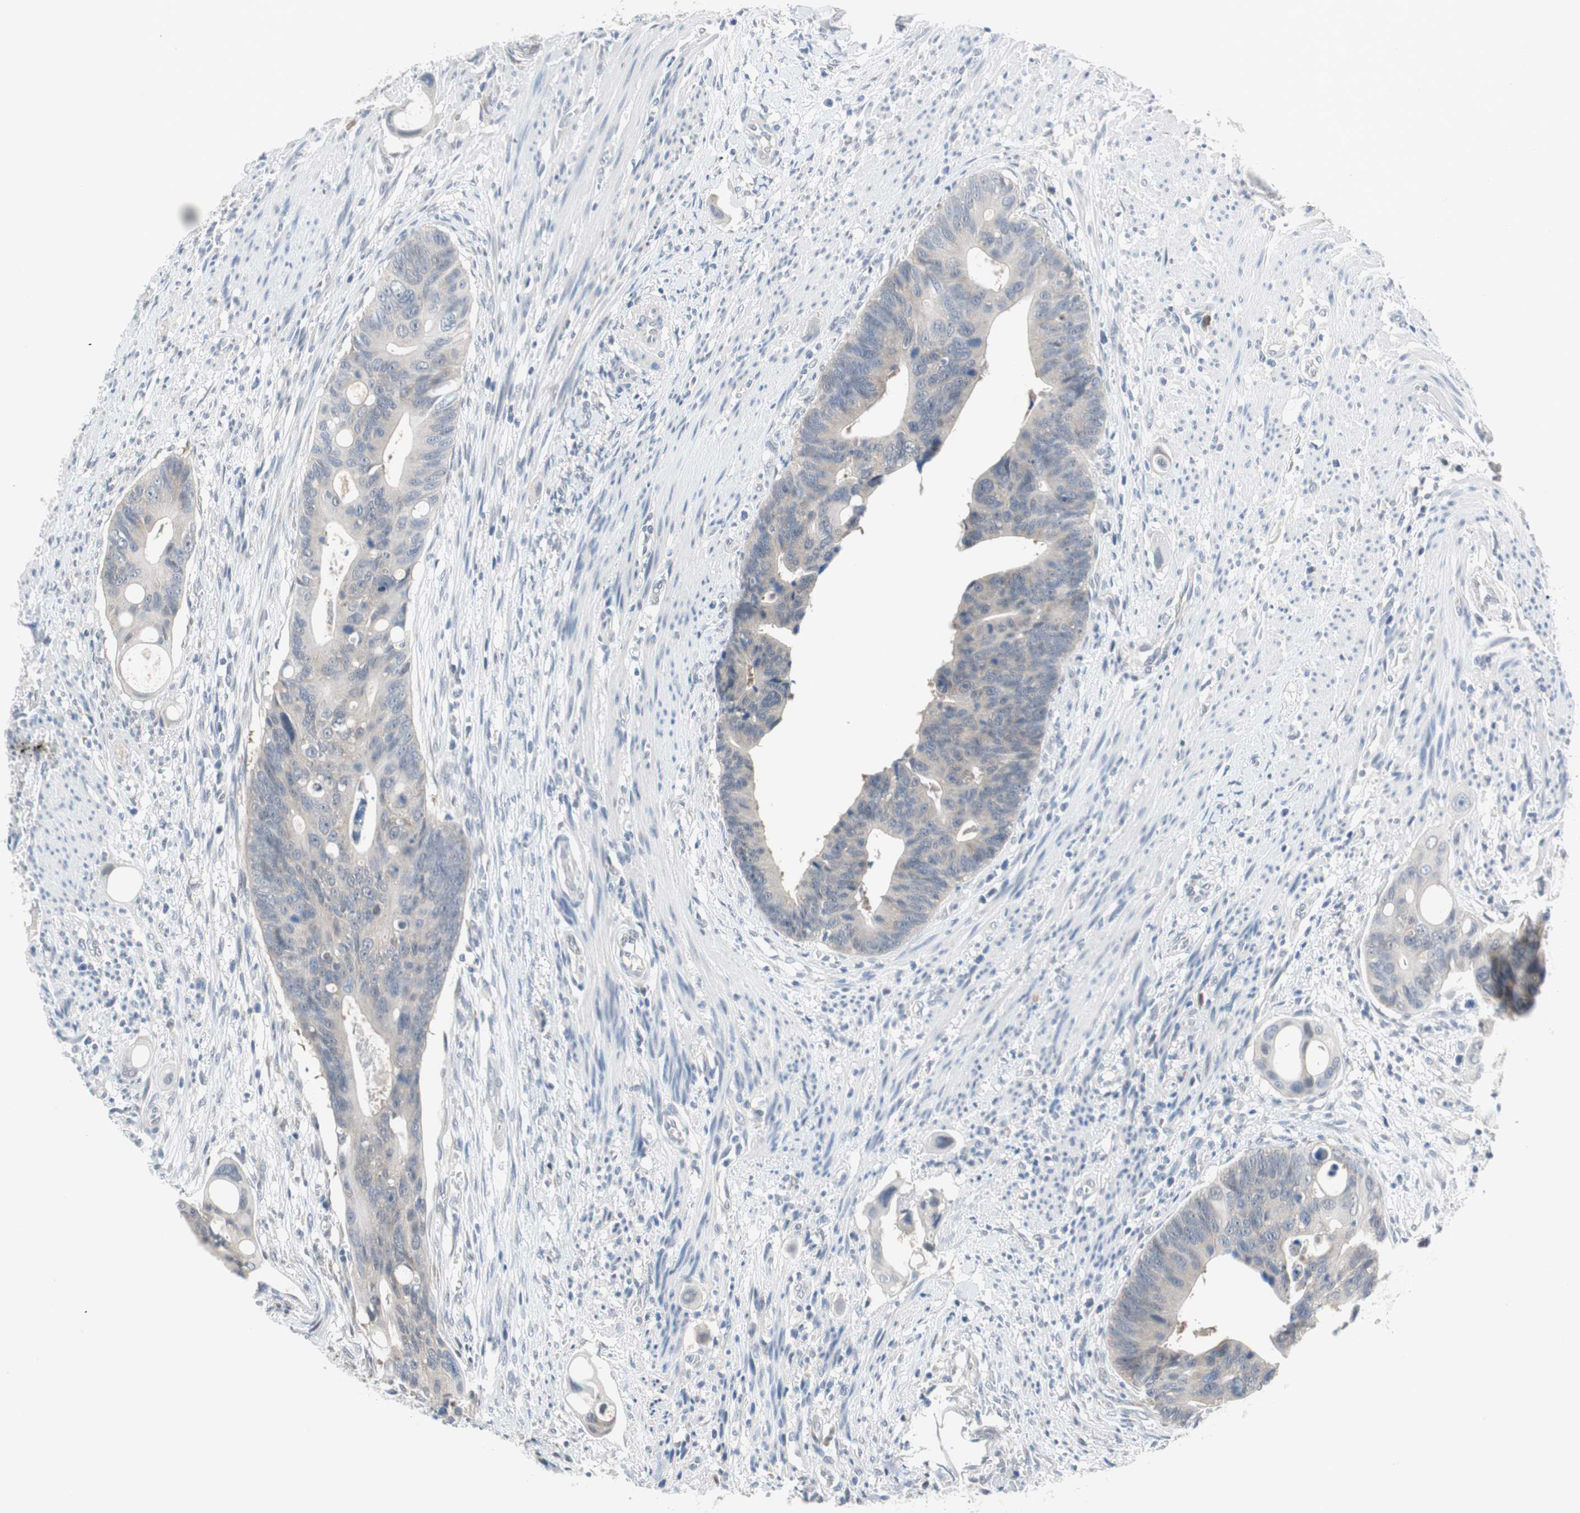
{"staining": {"intensity": "negative", "quantity": "none", "location": "none"}, "tissue": "colorectal cancer", "cell_type": "Tumor cells", "image_type": "cancer", "snomed": [{"axis": "morphology", "description": "Adenocarcinoma, NOS"}, {"axis": "topography", "description": "Colon"}], "caption": "There is no significant expression in tumor cells of colorectal cancer.", "gene": "GRHL1", "patient": {"sex": "female", "age": 57}}